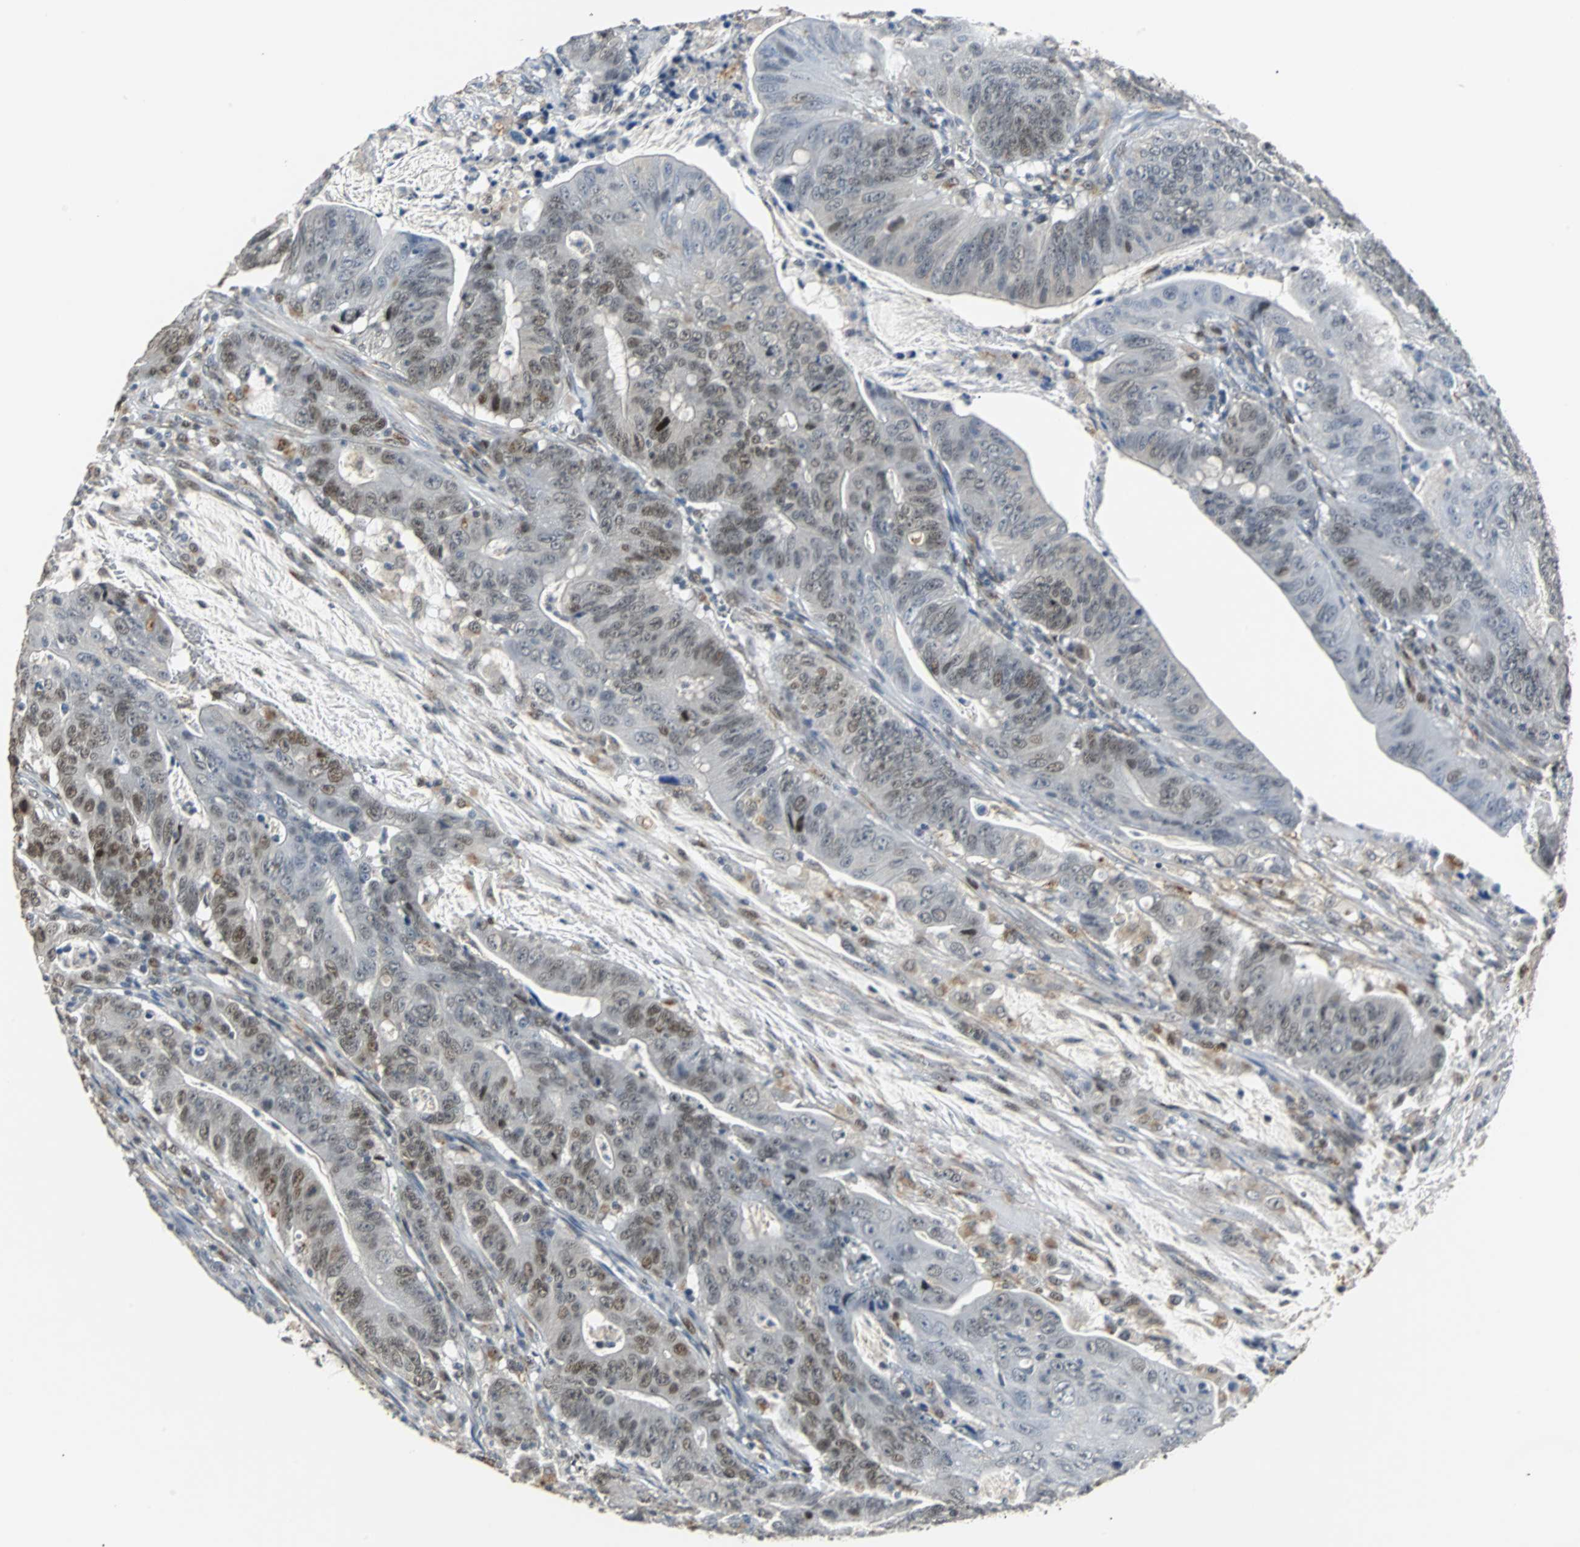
{"staining": {"intensity": "moderate", "quantity": "25%-75%", "location": "nuclear"}, "tissue": "colorectal cancer", "cell_type": "Tumor cells", "image_type": "cancer", "snomed": [{"axis": "morphology", "description": "Adenocarcinoma, NOS"}, {"axis": "topography", "description": "Colon"}], "caption": "Protein staining shows moderate nuclear staining in about 25%-75% of tumor cells in colorectal cancer. (DAB (3,3'-diaminobenzidine) IHC with brightfield microscopy, high magnification).", "gene": "HLX", "patient": {"sex": "male", "age": 45}}